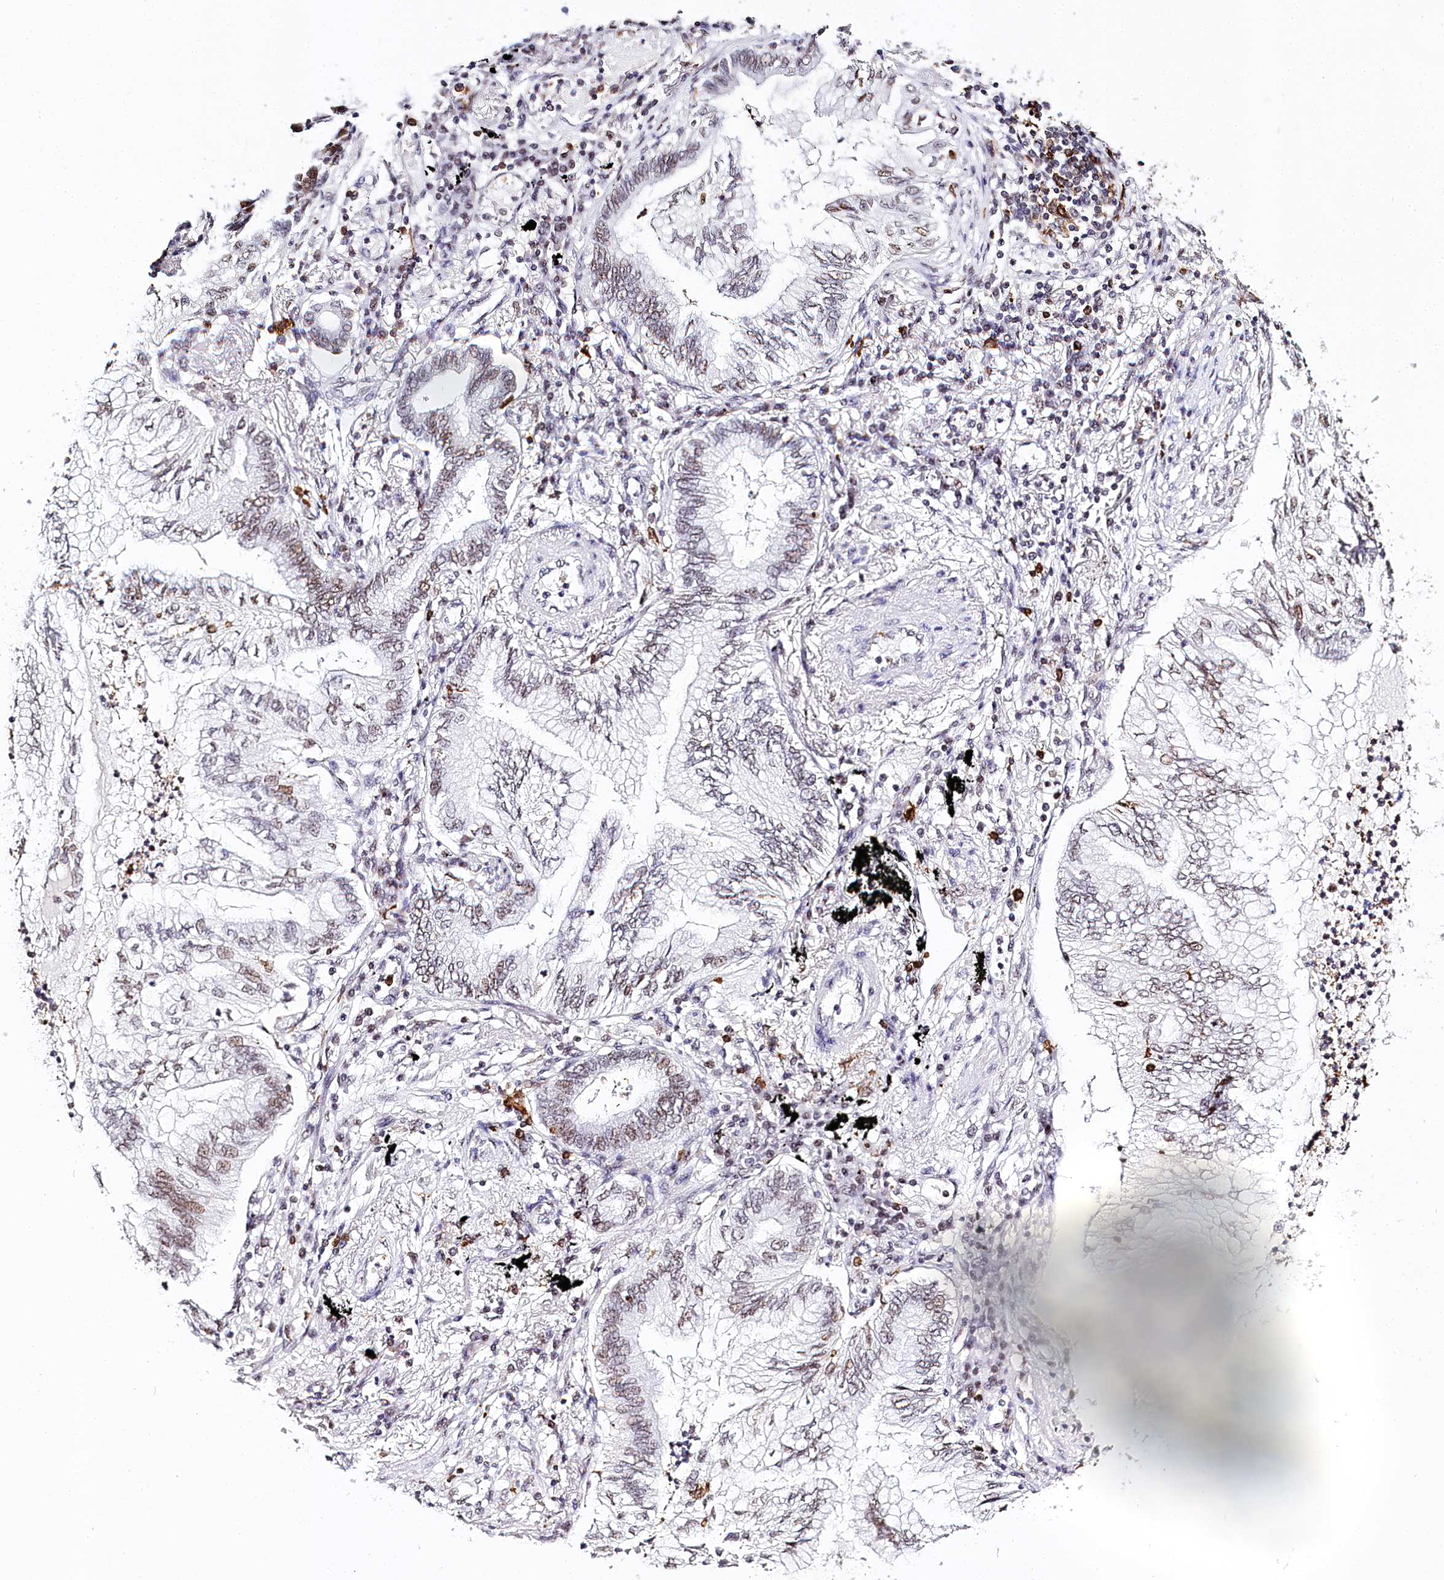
{"staining": {"intensity": "weak", "quantity": "25%-75%", "location": "nuclear"}, "tissue": "lung cancer", "cell_type": "Tumor cells", "image_type": "cancer", "snomed": [{"axis": "morphology", "description": "Normal tissue, NOS"}, {"axis": "morphology", "description": "Adenocarcinoma, NOS"}, {"axis": "topography", "description": "Bronchus"}, {"axis": "topography", "description": "Lung"}], "caption": "Weak nuclear staining is identified in approximately 25%-75% of tumor cells in lung cancer. The protein of interest is shown in brown color, while the nuclei are stained blue.", "gene": "BARD1", "patient": {"sex": "female", "age": 70}}